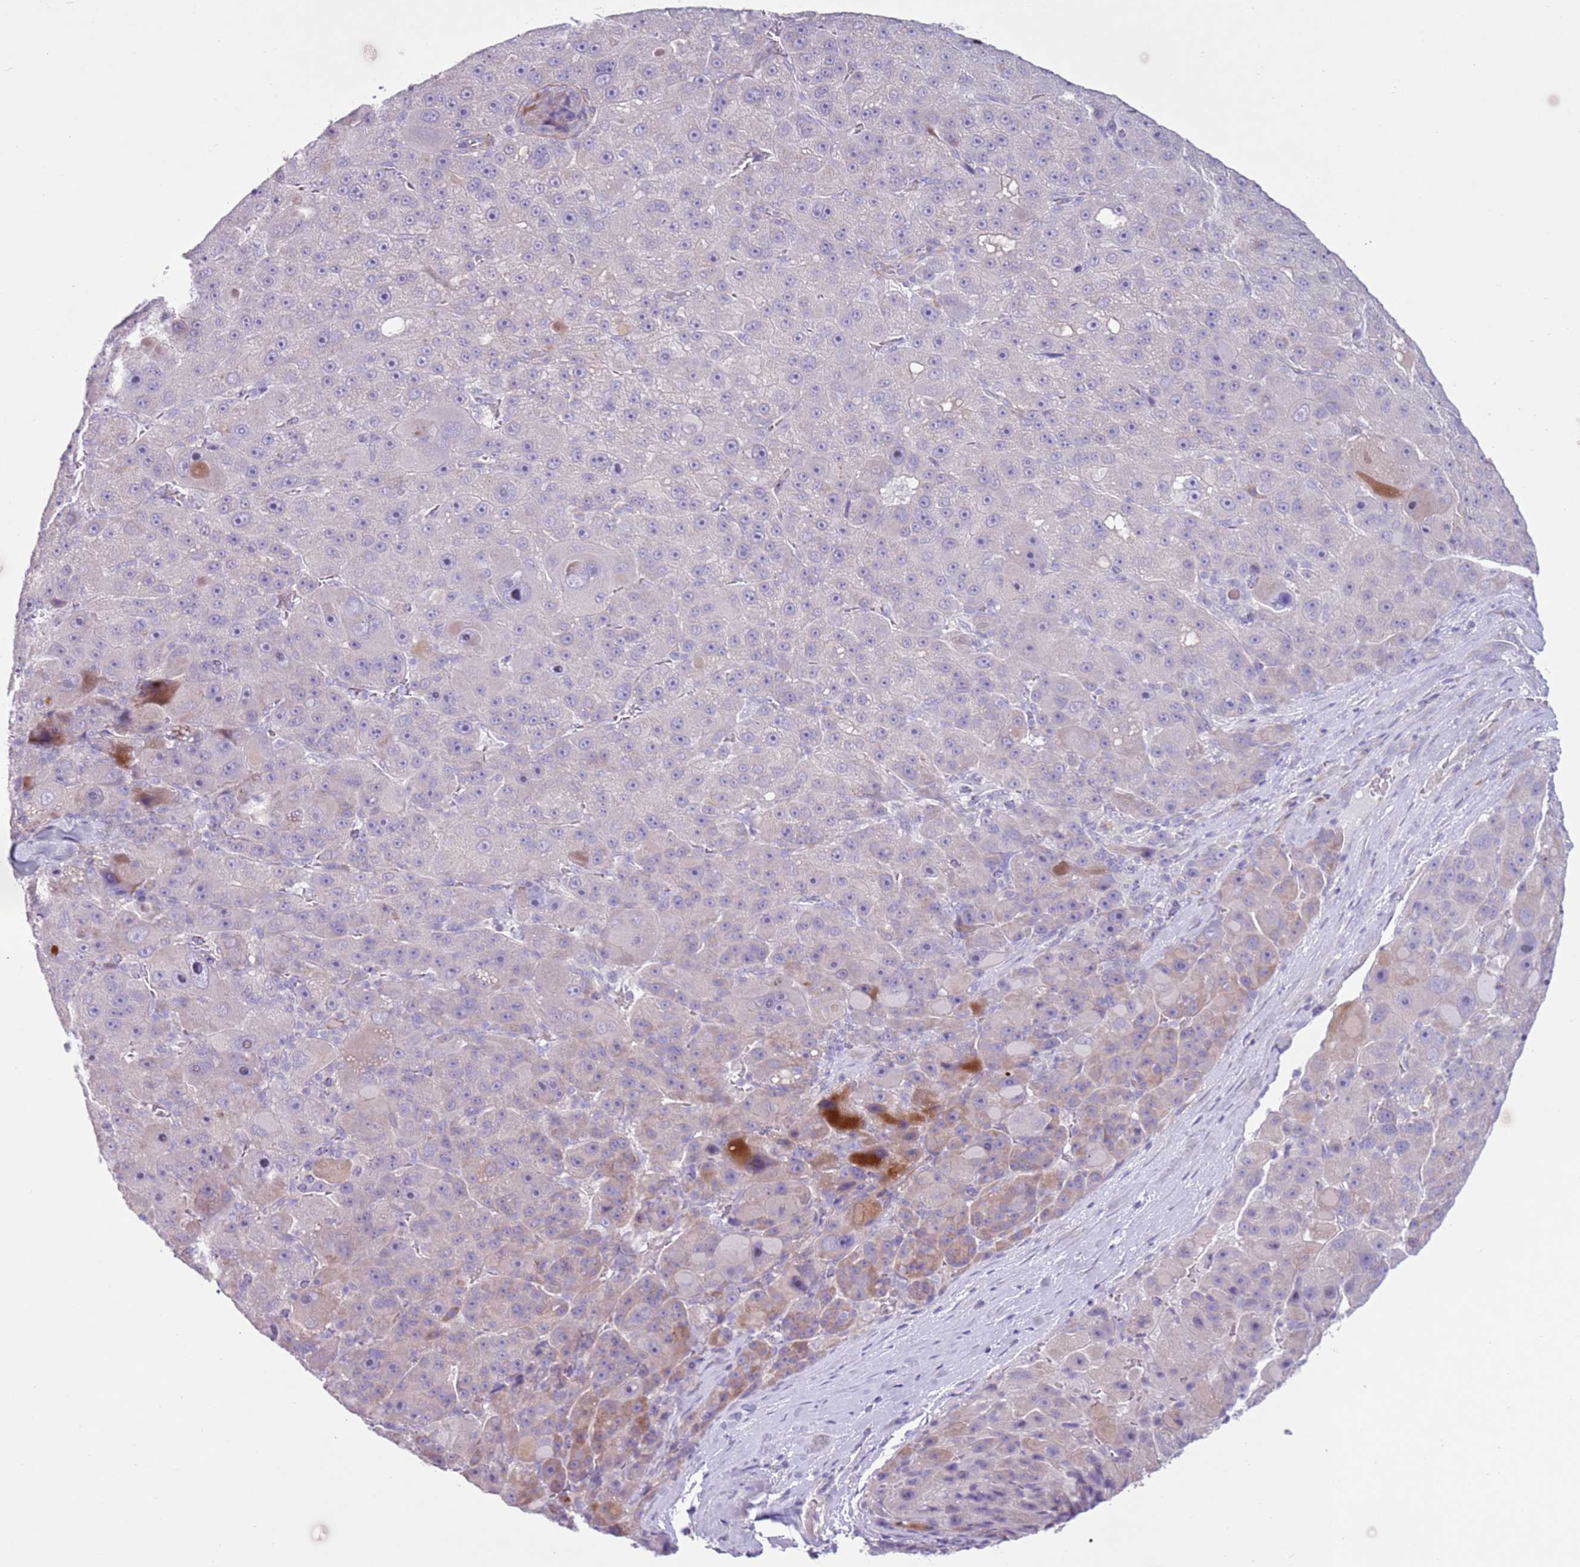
{"staining": {"intensity": "weak", "quantity": "<25%", "location": "cytoplasmic/membranous"}, "tissue": "liver cancer", "cell_type": "Tumor cells", "image_type": "cancer", "snomed": [{"axis": "morphology", "description": "Carcinoma, Hepatocellular, NOS"}, {"axis": "topography", "description": "Liver"}], "caption": "Tumor cells are negative for brown protein staining in hepatocellular carcinoma (liver). The staining was performed using DAB to visualize the protein expression in brown, while the nuclei were stained in blue with hematoxylin (Magnification: 20x).", "gene": "ZNF239", "patient": {"sex": "male", "age": 76}}